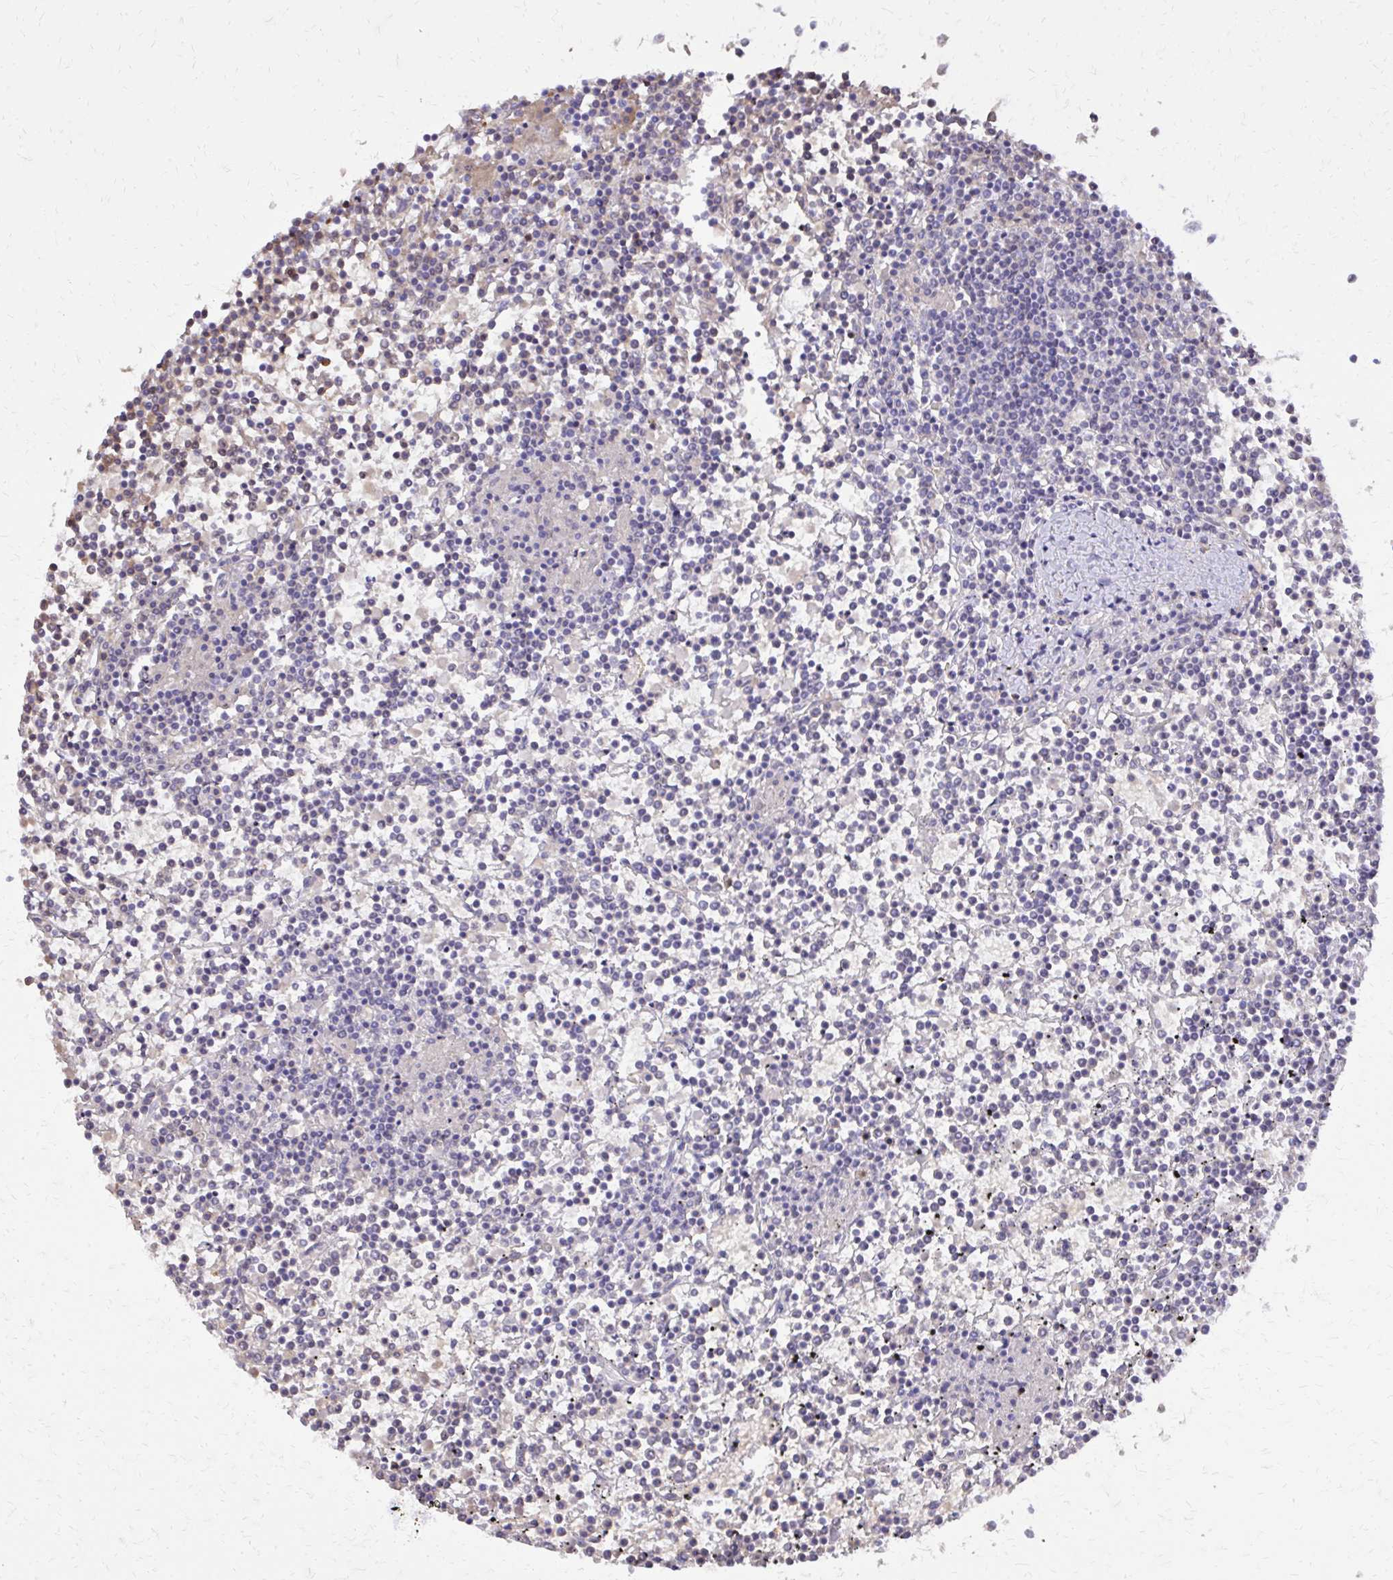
{"staining": {"intensity": "negative", "quantity": "none", "location": "none"}, "tissue": "lymphoma", "cell_type": "Tumor cells", "image_type": "cancer", "snomed": [{"axis": "morphology", "description": "Malignant lymphoma, non-Hodgkin's type, Low grade"}, {"axis": "topography", "description": "Spleen"}], "caption": "Photomicrograph shows no significant protein staining in tumor cells of lymphoma.", "gene": "CAT", "patient": {"sex": "female", "age": 19}}